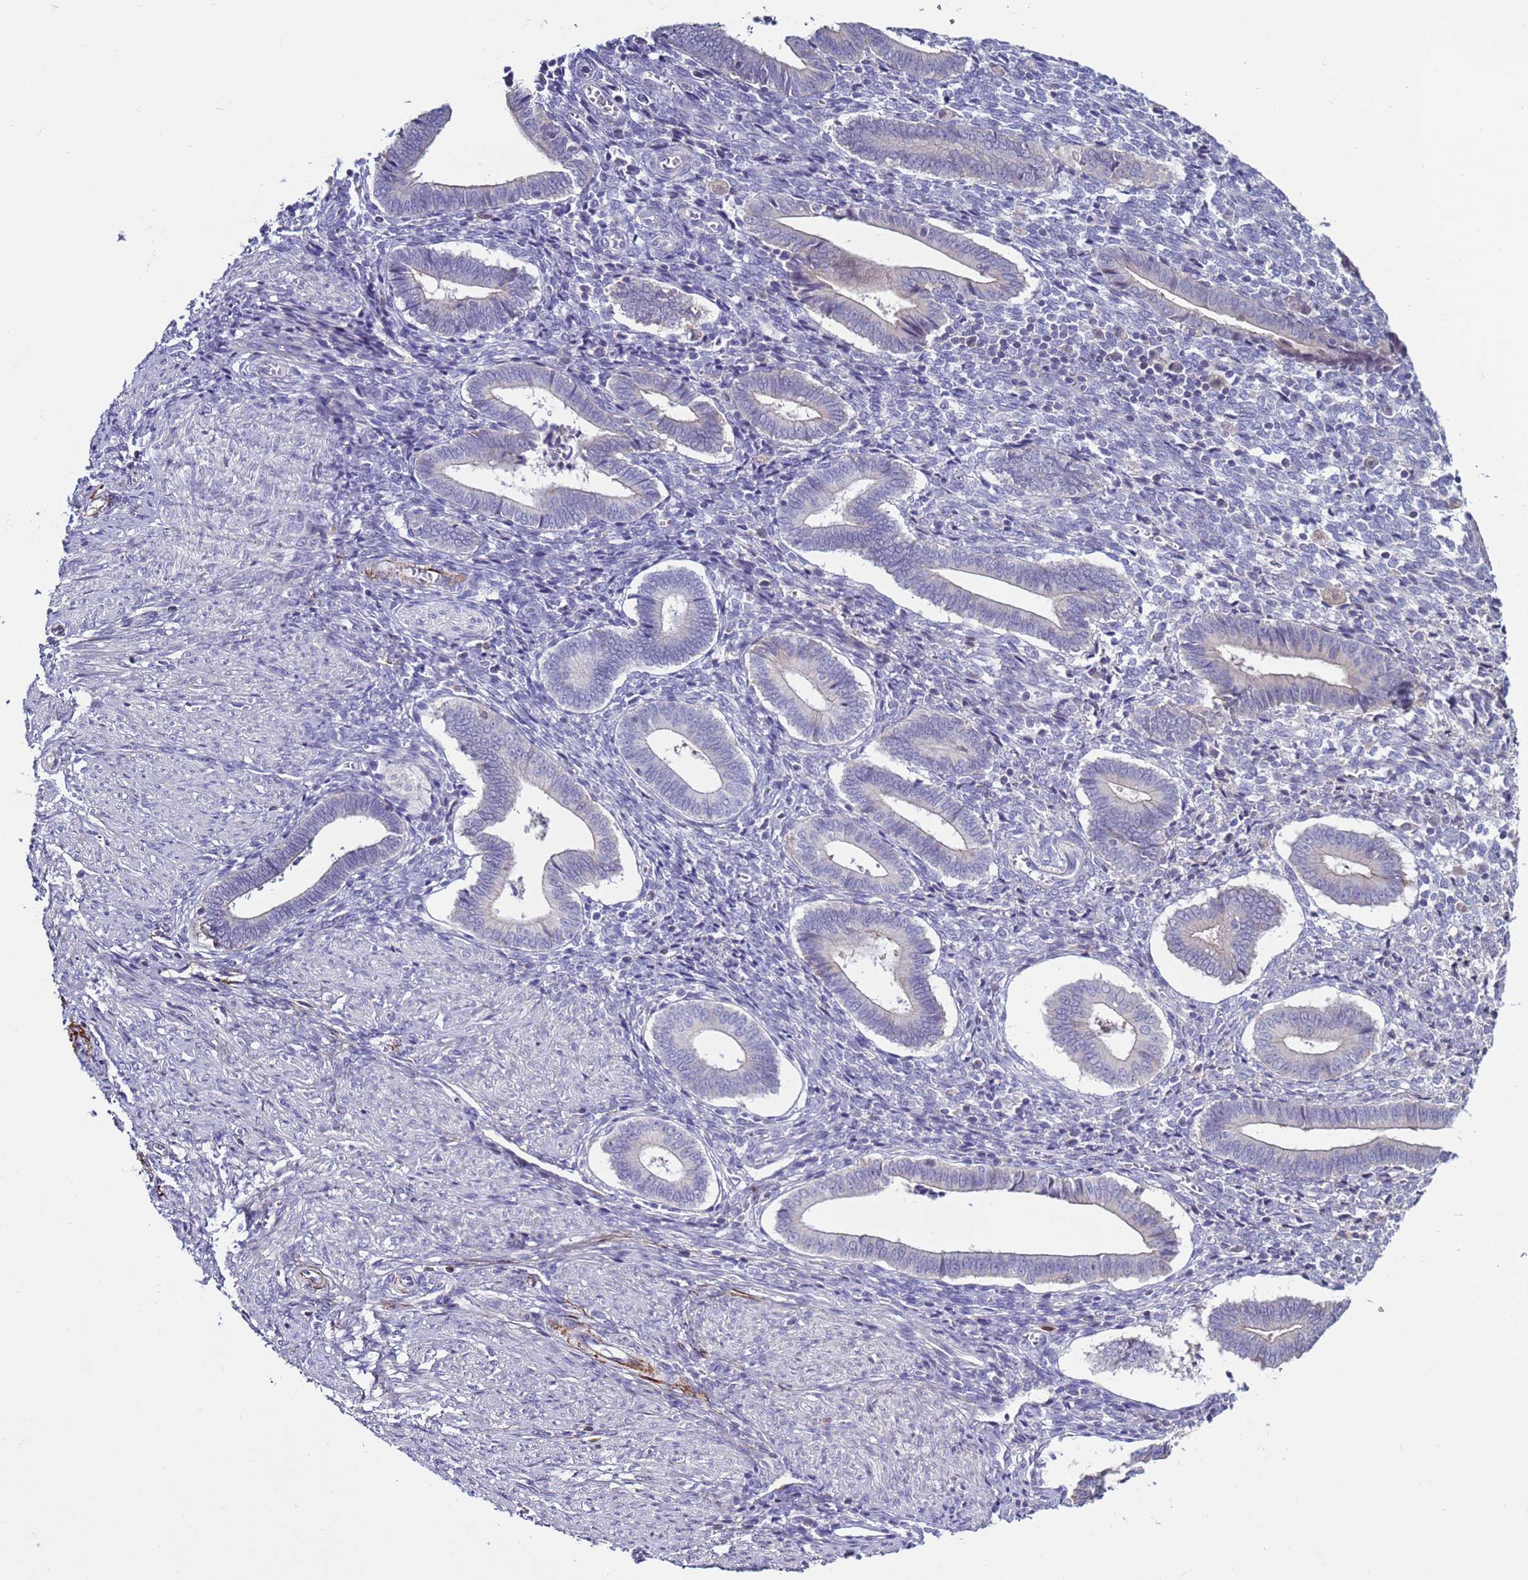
{"staining": {"intensity": "negative", "quantity": "none", "location": "none"}, "tissue": "endometrium", "cell_type": "Cells in endometrial stroma", "image_type": "normal", "snomed": [{"axis": "morphology", "description": "Normal tissue, NOS"}, {"axis": "topography", "description": "Other"}, {"axis": "topography", "description": "Endometrium"}], "caption": "Cells in endometrial stroma are negative for protein expression in normal human endometrium. (DAB (3,3'-diaminobenzidine) immunohistochemistry (IHC) visualized using brightfield microscopy, high magnification).", "gene": "TRIM51G", "patient": {"sex": "female", "age": 44}}